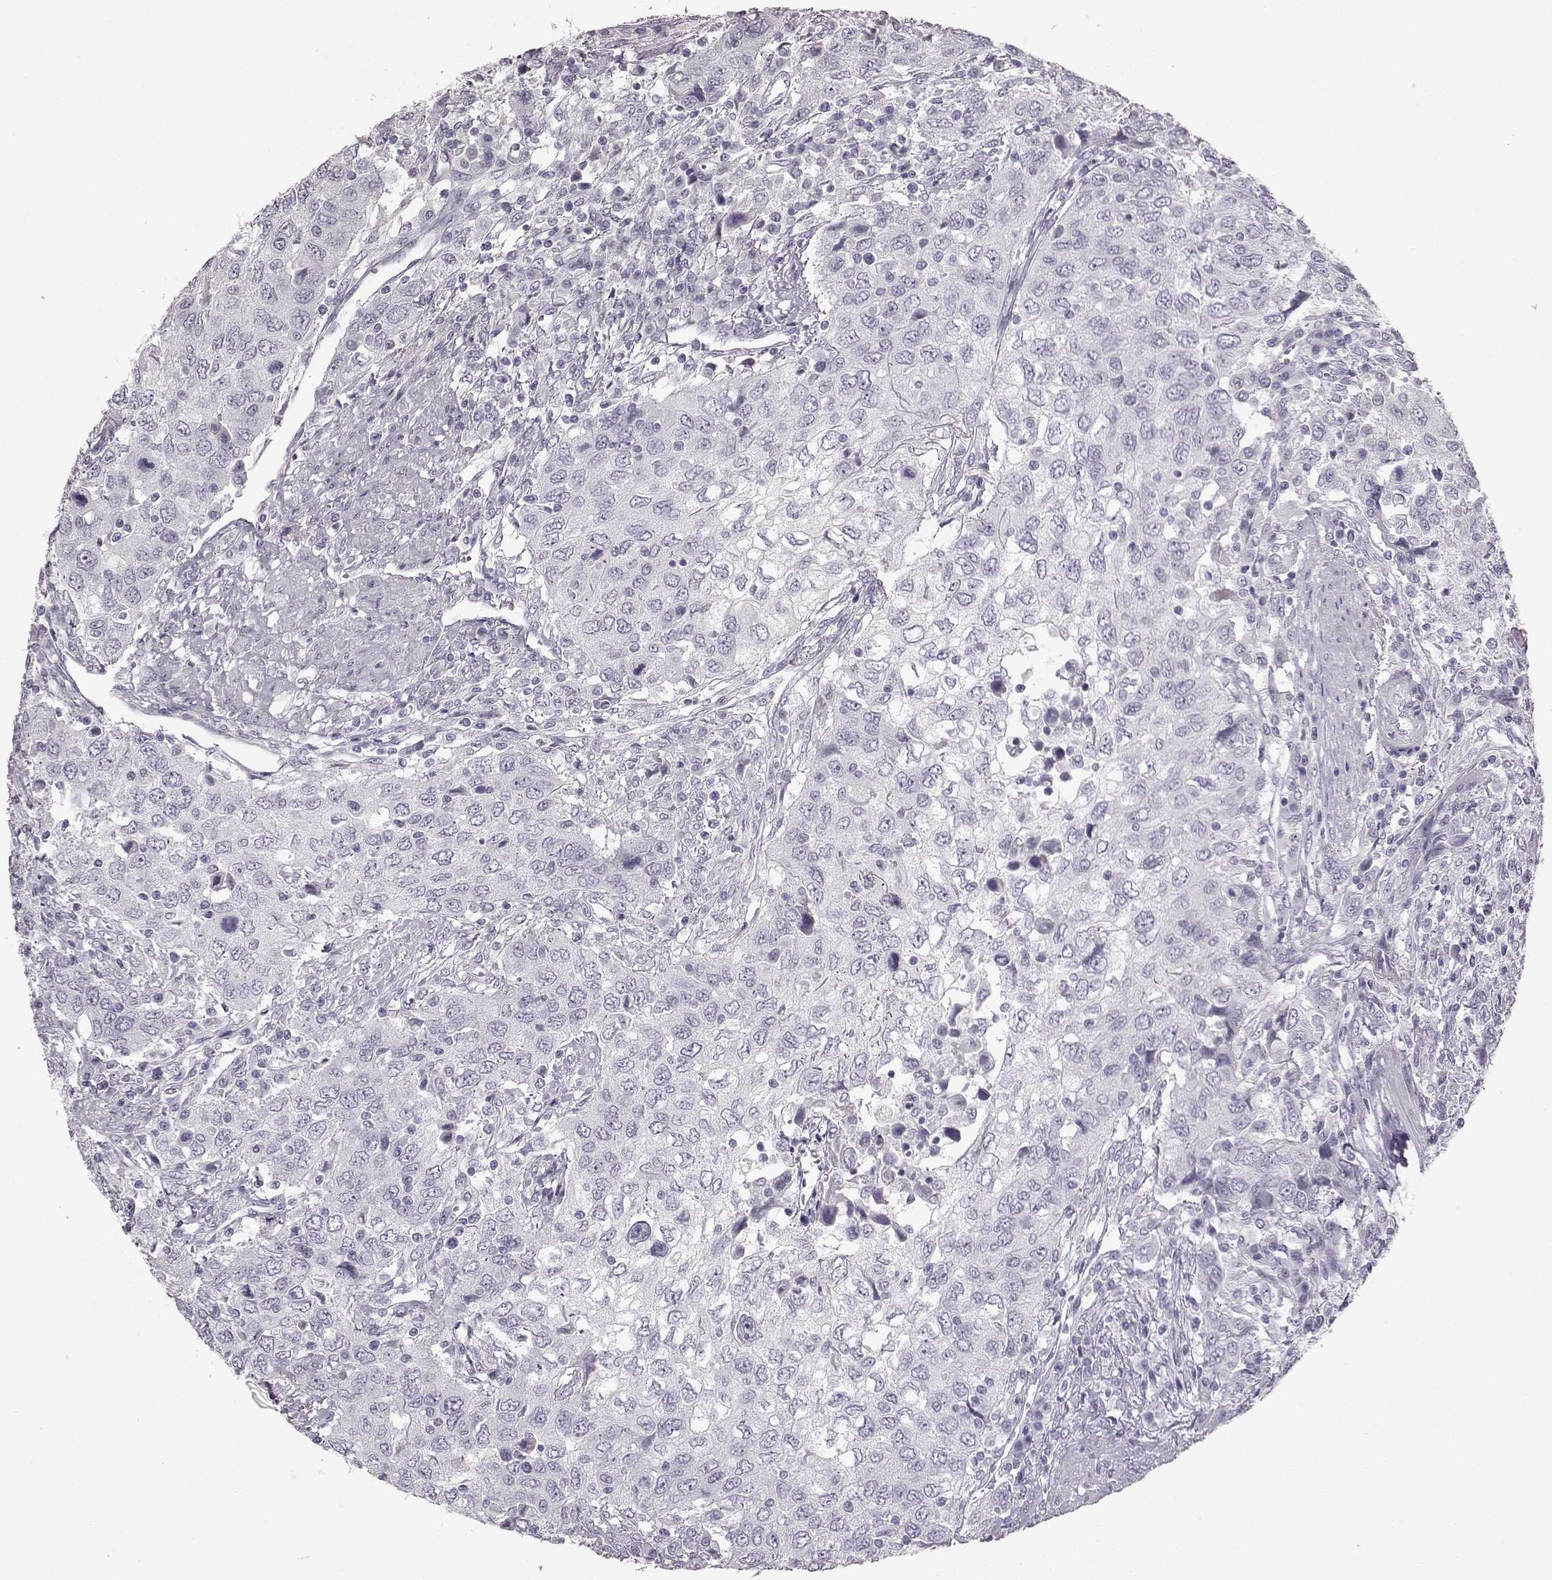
{"staining": {"intensity": "negative", "quantity": "none", "location": "none"}, "tissue": "urothelial cancer", "cell_type": "Tumor cells", "image_type": "cancer", "snomed": [{"axis": "morphology", "description": "Urothelial carcinoma, High grade"}, {"axis": "topography", "description": "Urinary bladder"}], "caption": "A high-resolution micrograph shows immunohistochemistry staining of urothelial cancer, which displays no significant staining in tumor cells.", "gene": "TCHHL1", "patient": {"sex": "male", "age": 76}}